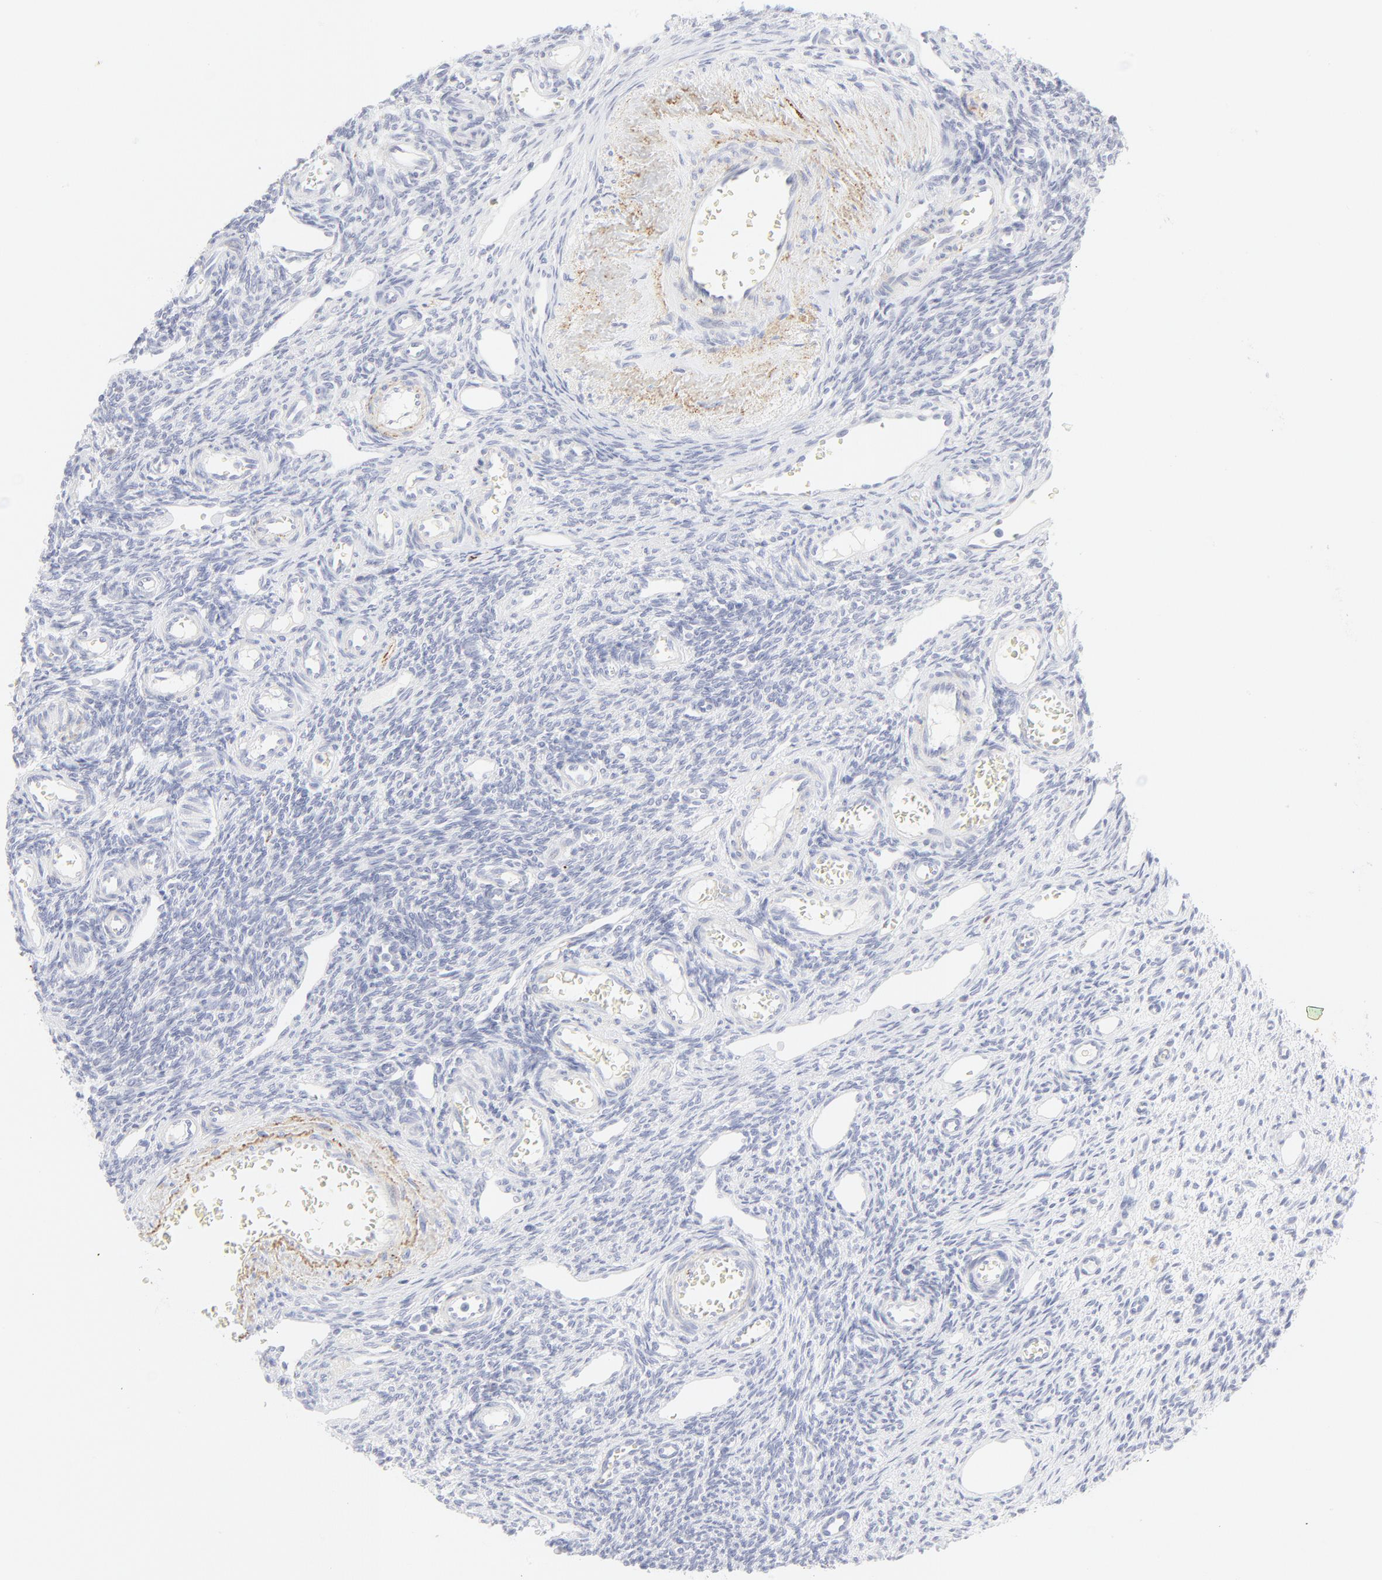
{"staining": {"intensity": "negative", "quantity": "none", "location": "none"}, "tissue": "ovary", "cell_type": "Ovarian stroma cells", "image_type": "normal", "snomed": [{"axis": "morphology", "description": "Normal tissue, NOS"}, {"axis": "topography", "description": "Ovary"}], "caption": "Immunohistochemical staining of unremarkable ovary shows no significant staining in ovarian stroma cells.", "gene": "CCR7", "patient": {"sex": "female", "age": 33}}